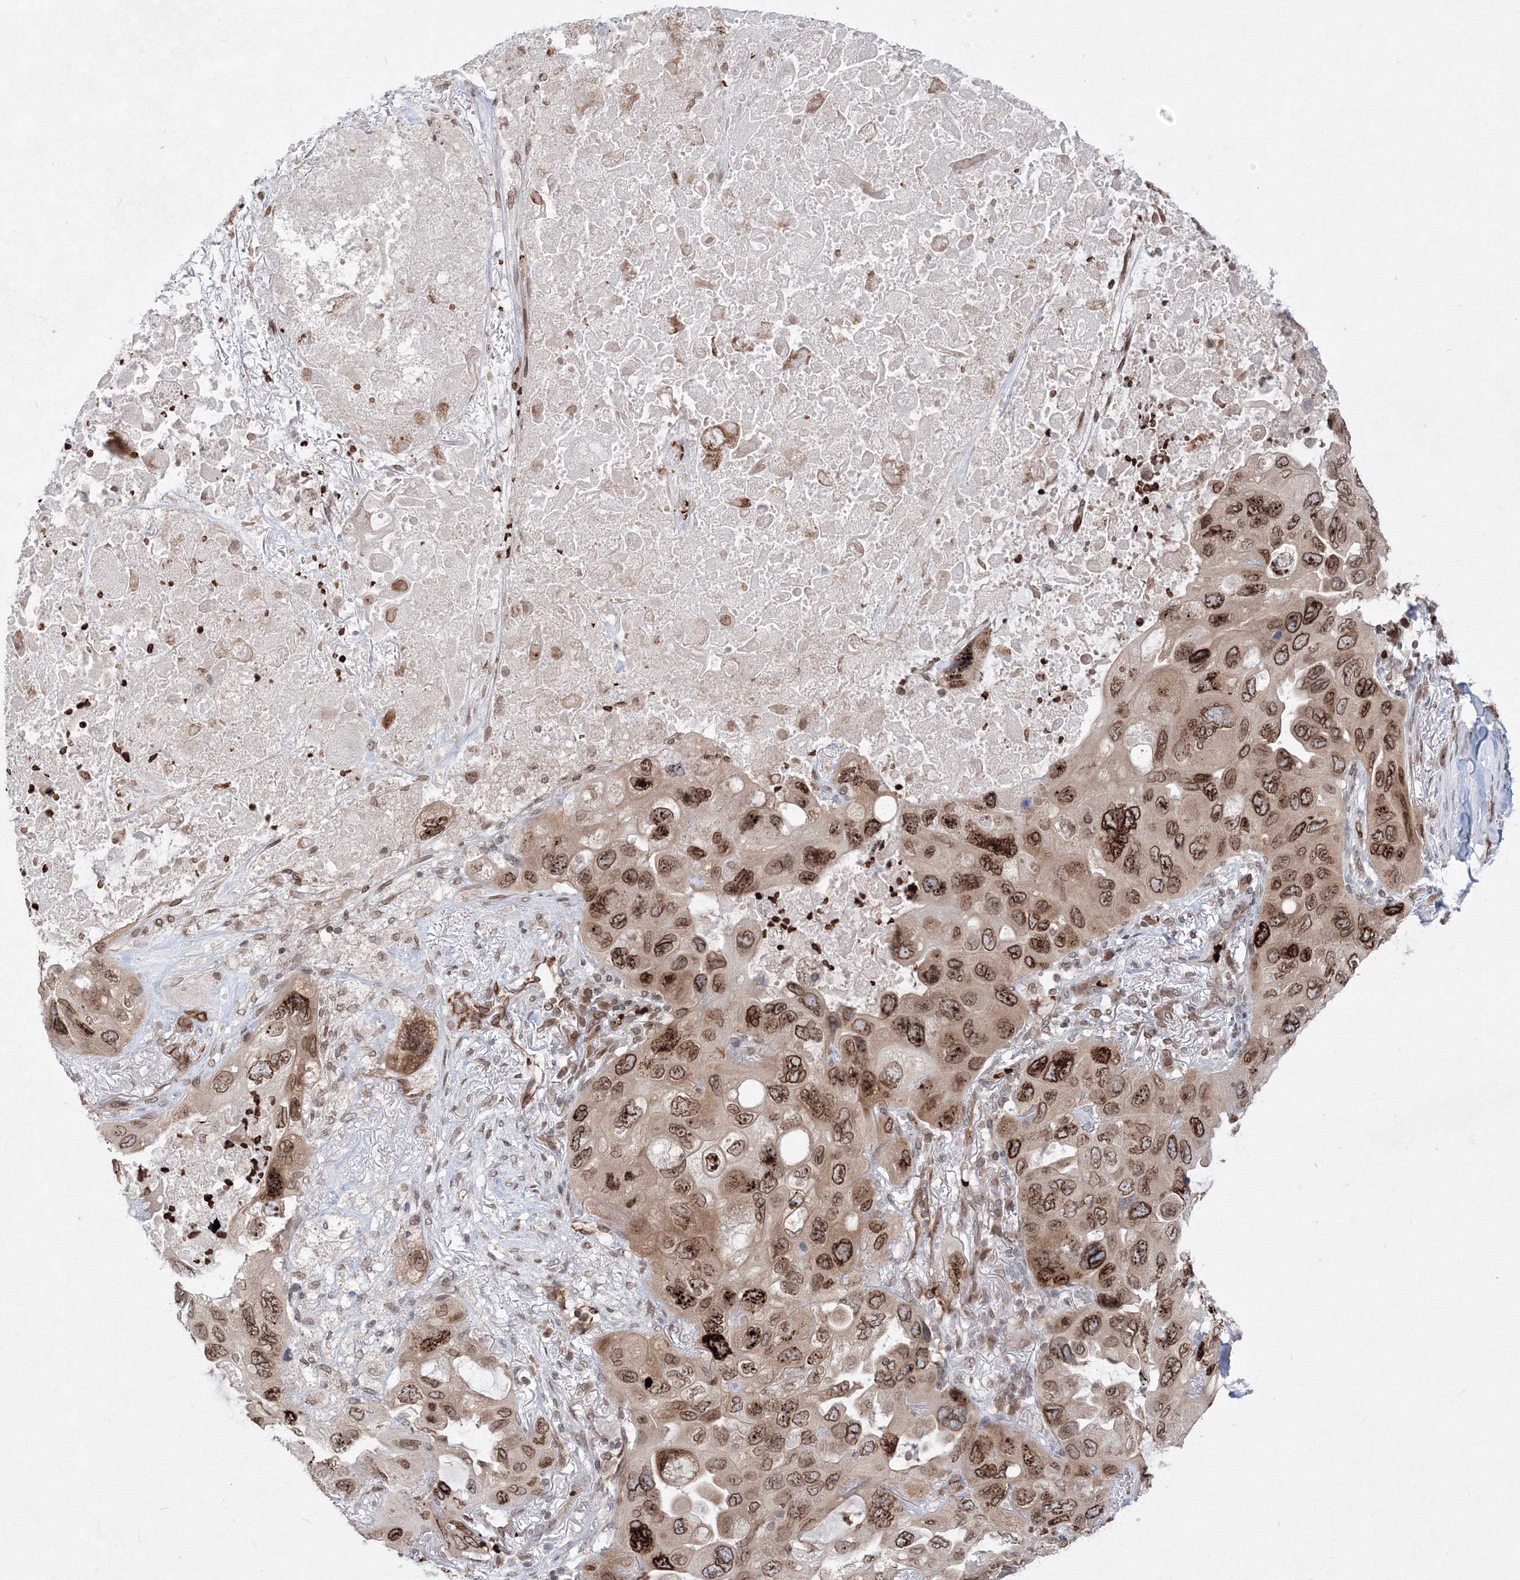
{"staining": {"intensity": "strong", "quantity": ">75%", "location": "cytoplasmic/membranous,nuclear"}, "tissue": "lung cancer", "cell_type": "Tumor cells", "image_type": "cancer", "snomed": [{"axis": "morphology", "description": "Squamous cell carcinoma, NOS"}, {"axis": "topography", "description": "Lung"}], "caption": "Squamous cell carcinoma (lung) stained with a protein marker displays strong staining in tumor cells.", "gene": "DNAJB2", "patient": {"sex": "female", "age": 73}}